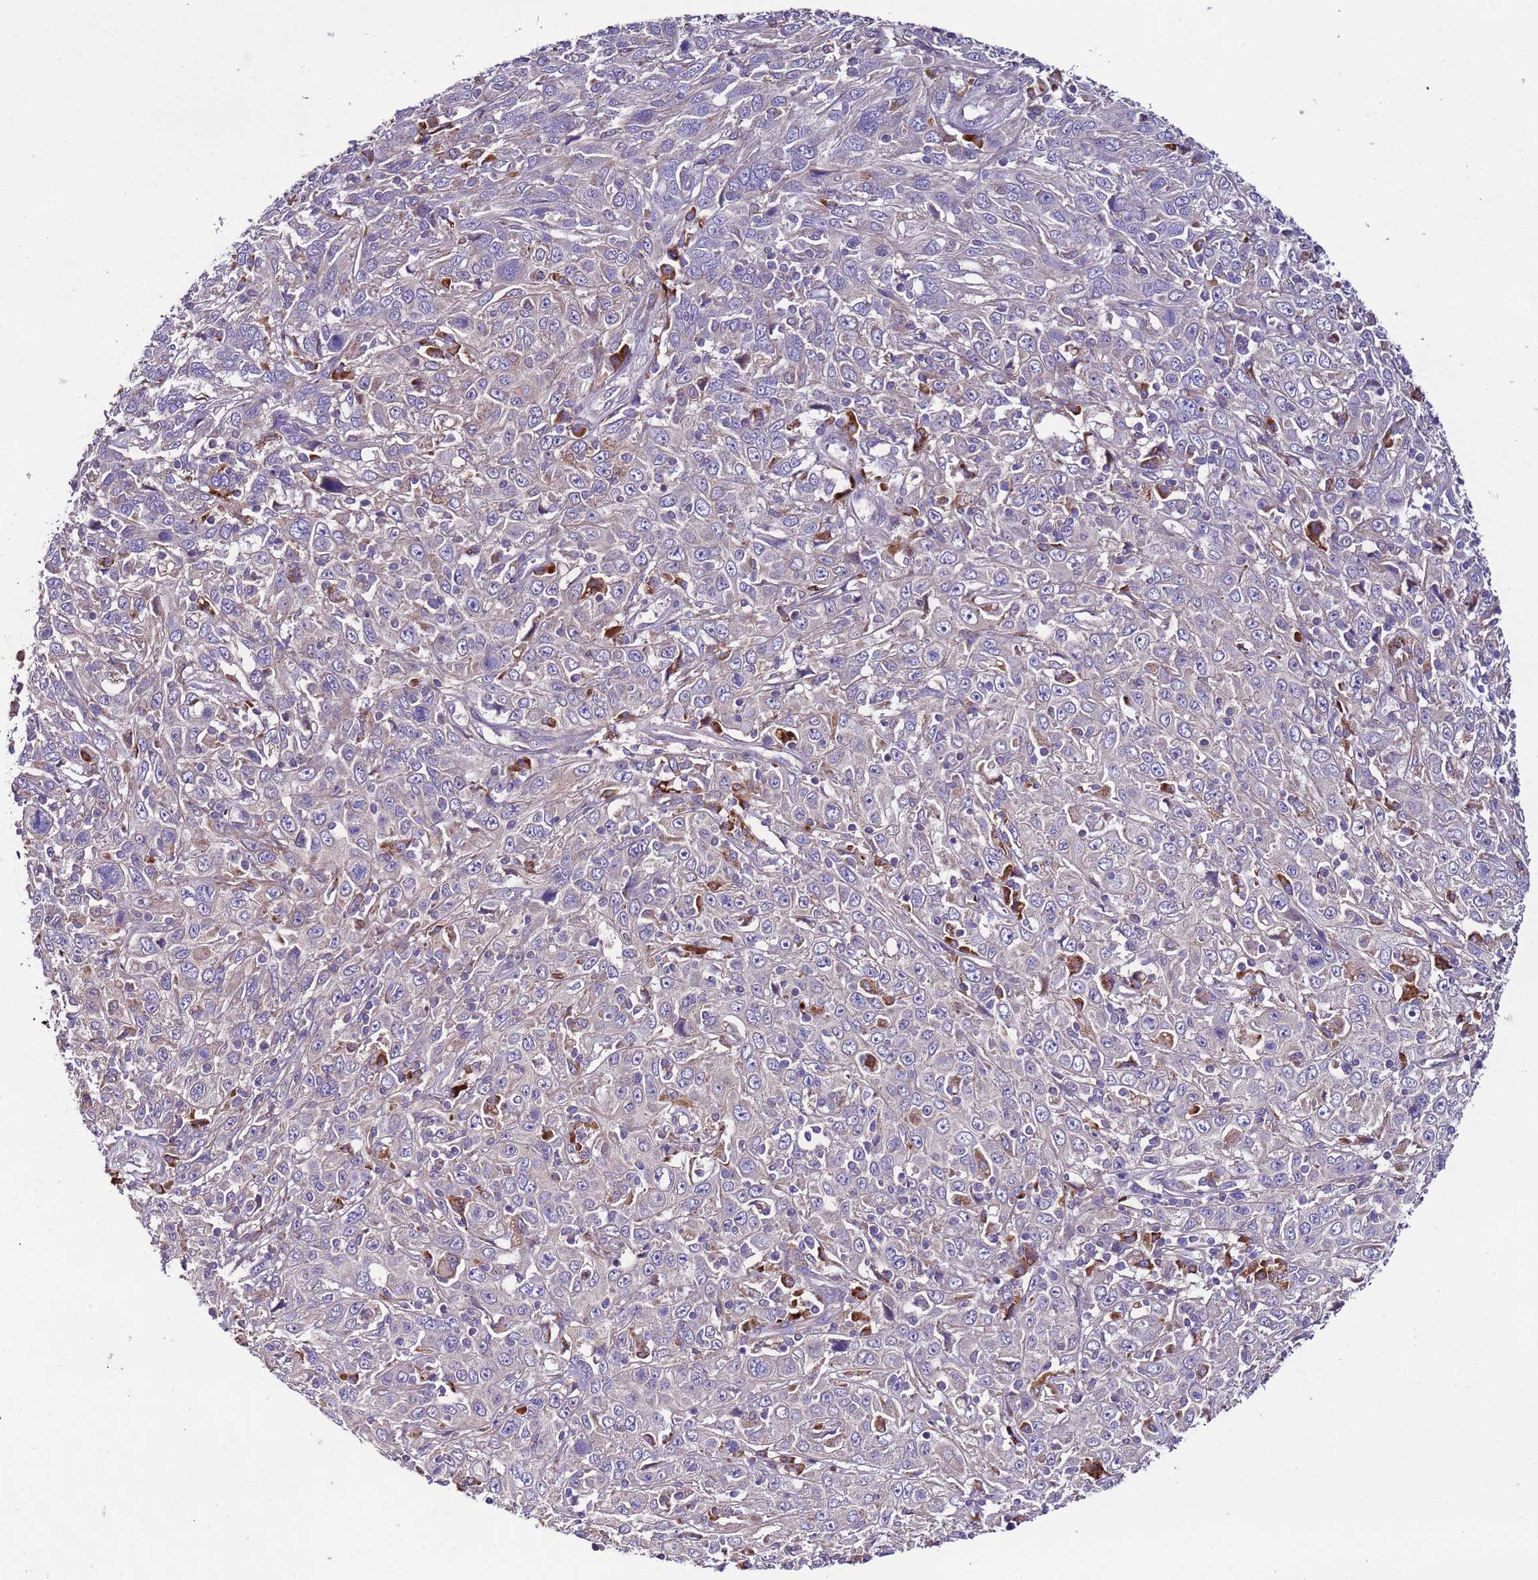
{"staining": {"intensity": "negative", "quantity": "none", "location": "none"}, "tissue": "cervical cancer", "cell_type": "Tumor cells", "image_type": "cancer", "snomed": [{"axis": "morphology", "description": "Squamous cell carcinoma, NOS"}, {"axis": "topography", "description": "Cervix"}], "caption": "Tumor cells show no significant expression in squamous cell carcinoma (cervical).", "gene": "SPCS1", "patient": {"sex": "female", "age": 46}}